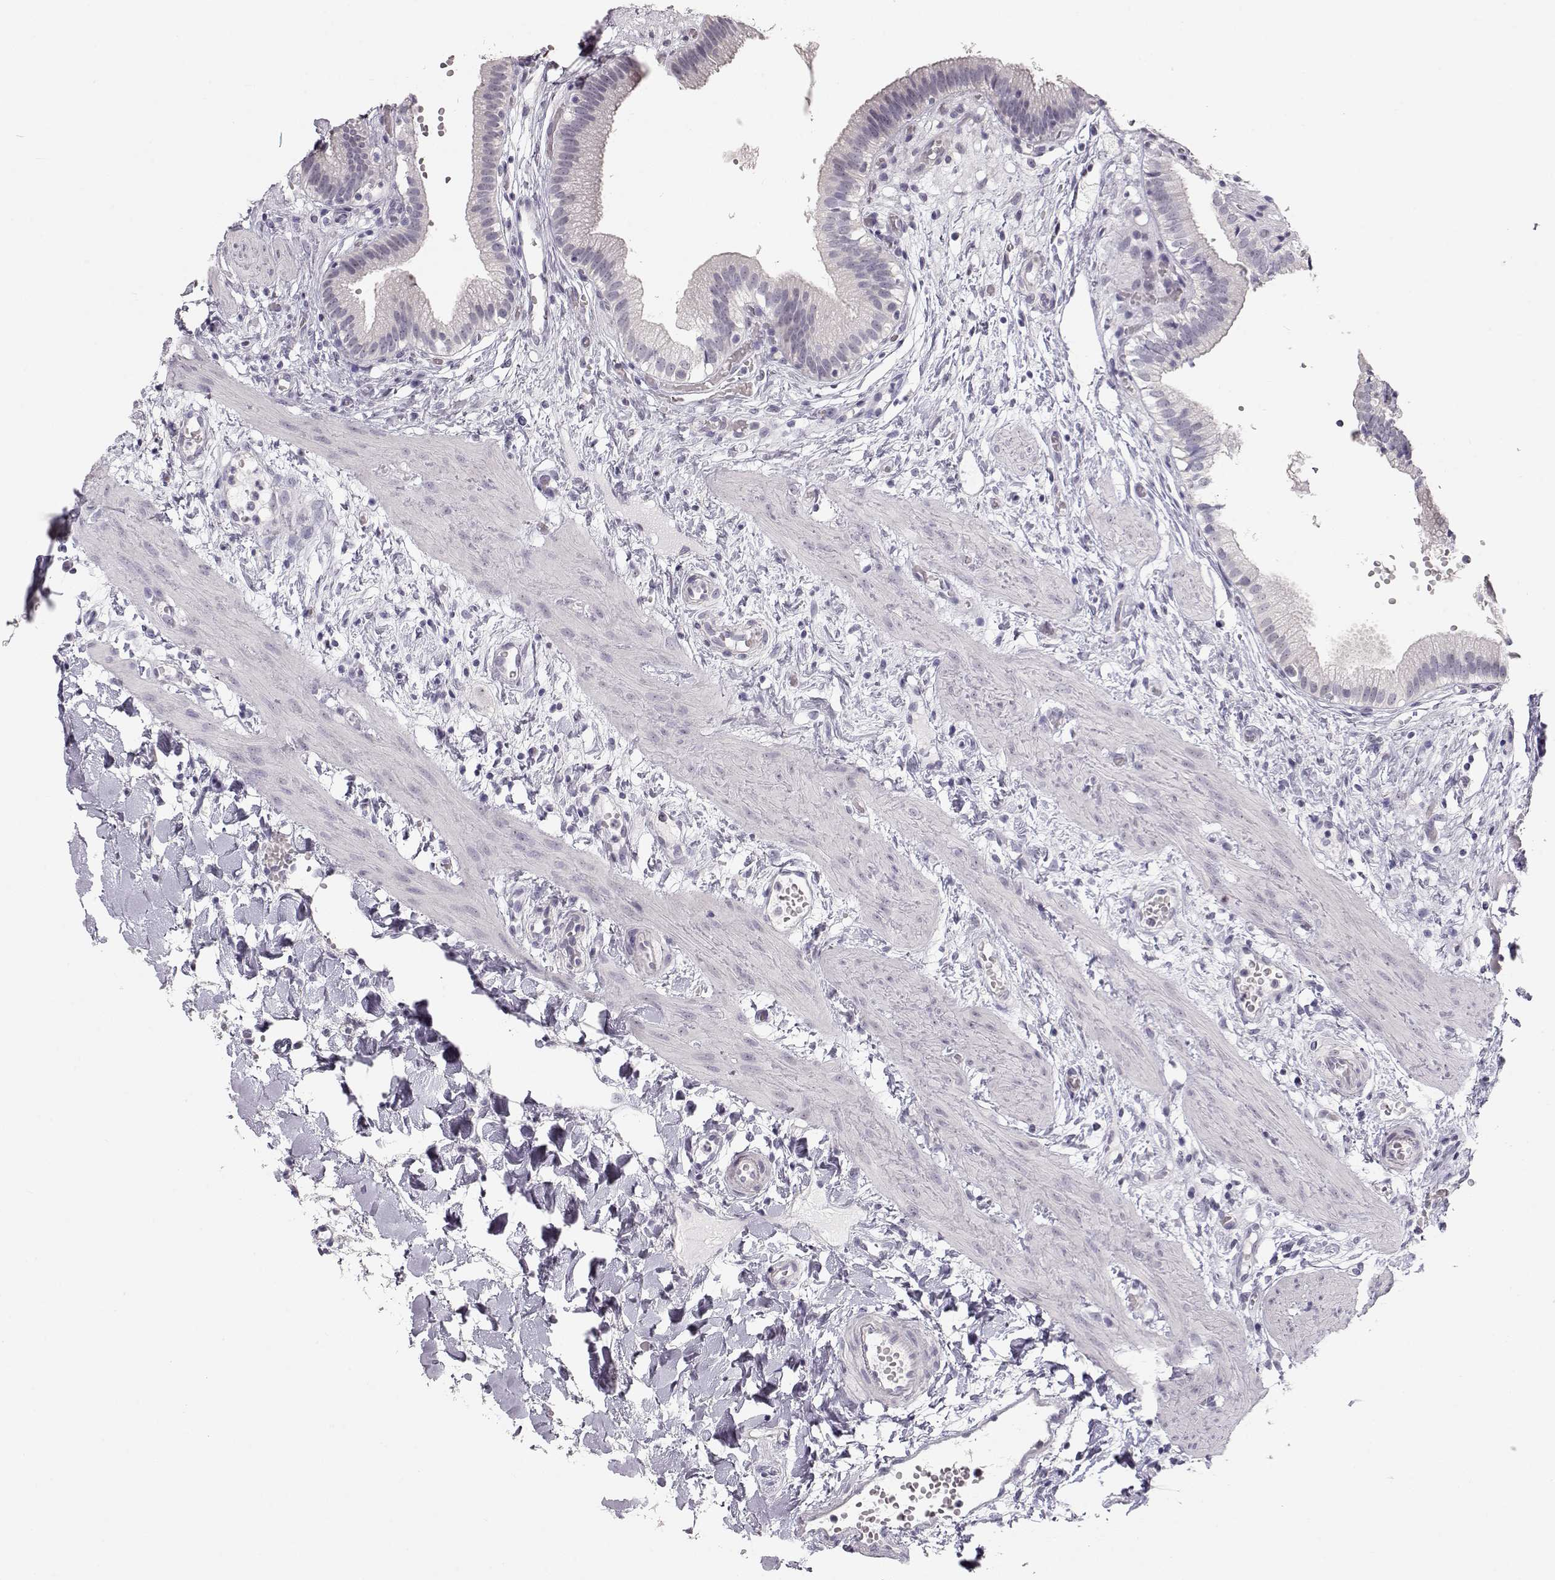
{"staining": {"intensity": "negative", "quantity": "none", "location": "none"}, "tissue": "gallbladder", "cell_type": "Glandular cells", "image_type": "normal", "snomed": [{"axis": "morphology", "description": "Normal tissue, NOS"}, {"axis": "topography", "description": "Gallbladder"}], "caption": "A photomicrograph of human gallbladder is negative for staining in glandular cells. Nuclei are stained in blue.", "gene": "FAM205A", "patient": {"sex": "female", "age": 24}}